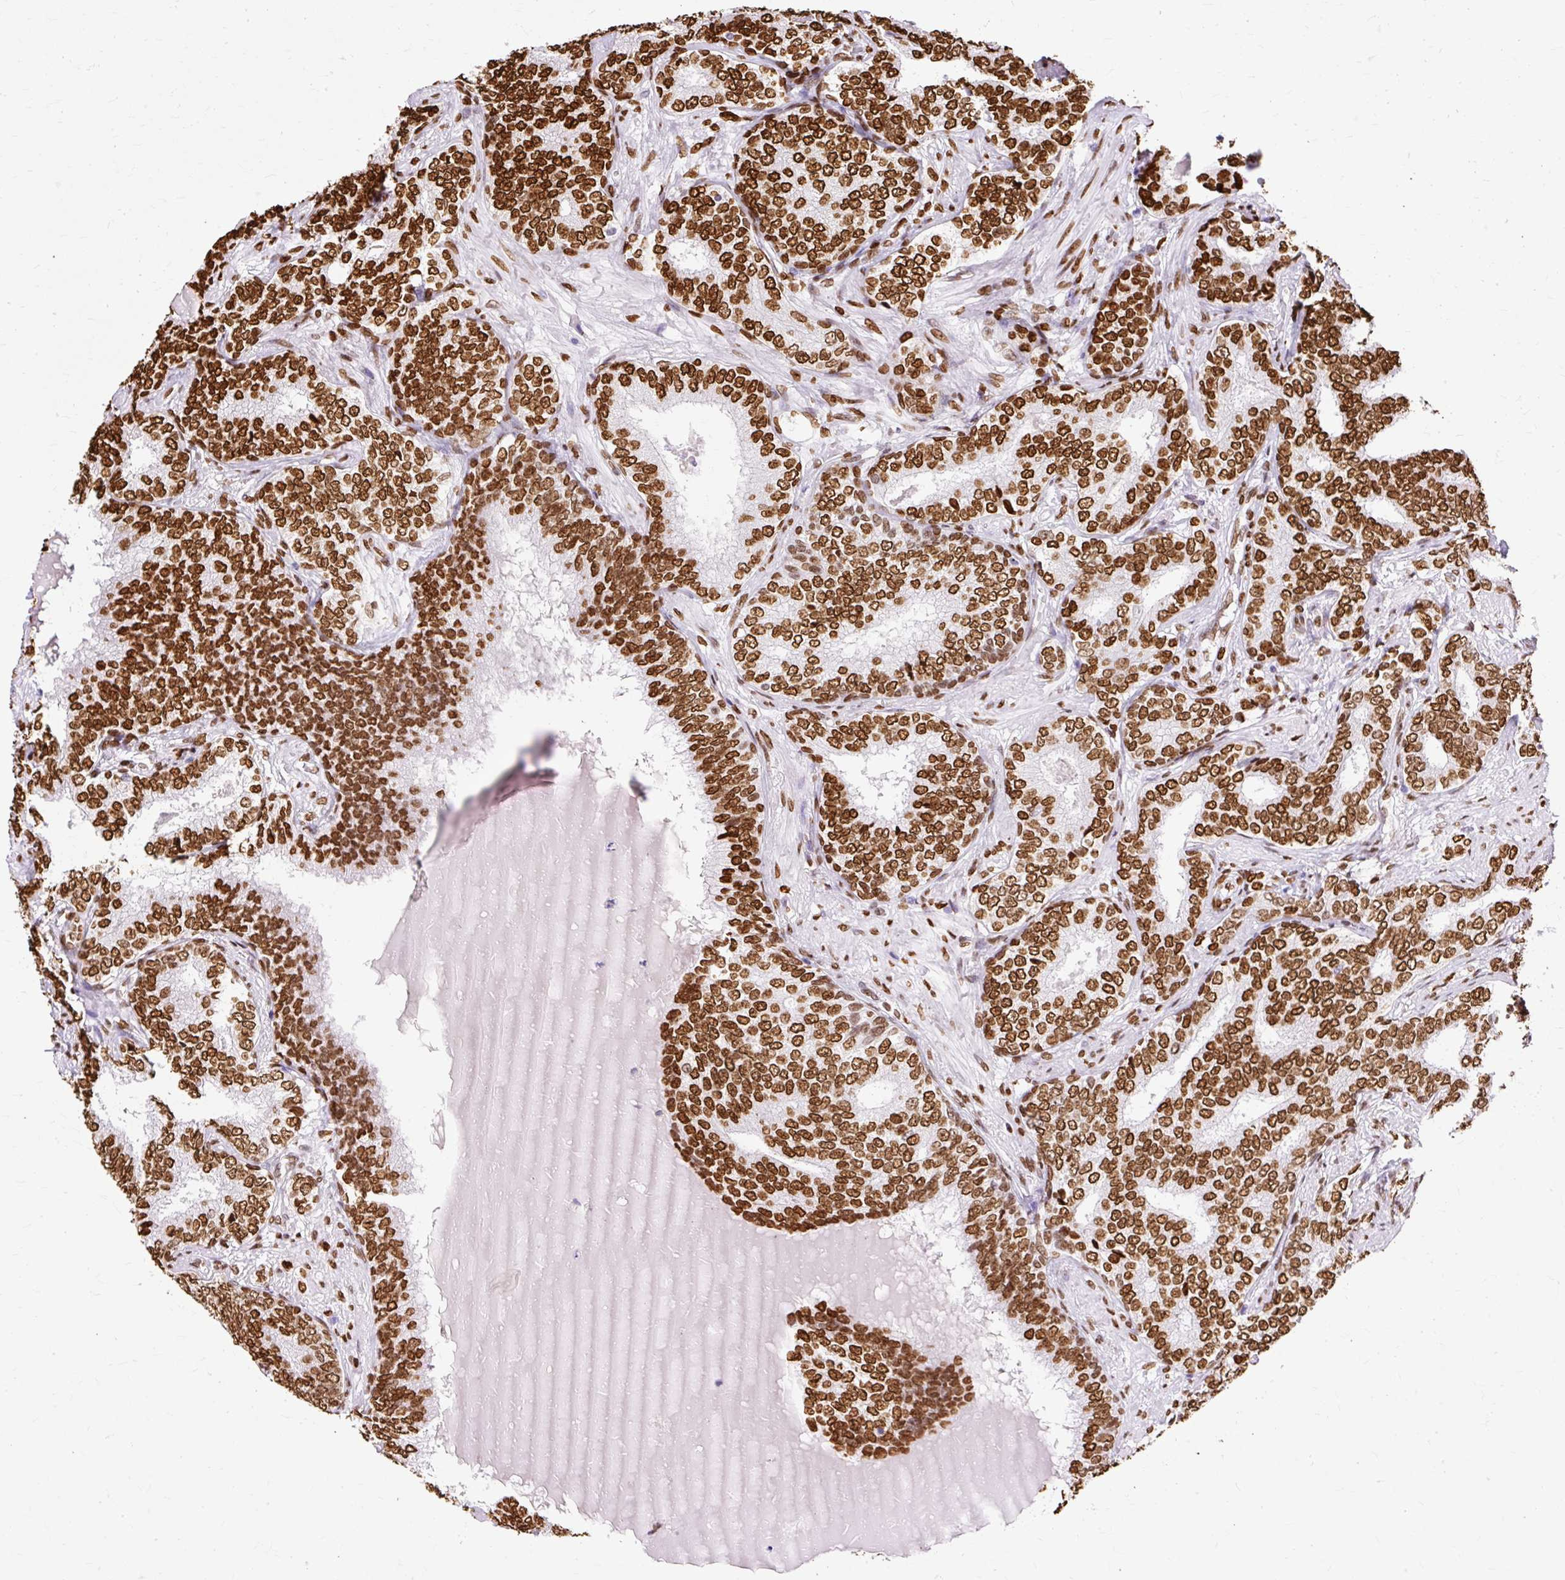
{"staining": {"intensity": "strong", "quantity": ">75%", "location": "nuclear"}, "tissue": "prostate cancer", "cell_type": "Tumor cells", "image_type": "cancer", "snomed": [{"axis": "morphology", "description": "Adenocarcinoma, High grade"}, {"axis": "topography", "description": "Prostate"}], "caption": "A high-resolution image shows immunohistochemistry staining of prostate cancer (adenocarcinoma (high-grade)), which demonstrates strong nuclear expression in approximately >75% of tumor cells.", "gene": "TMEM184C", "patient": {"sex": "male", "age": 72}}